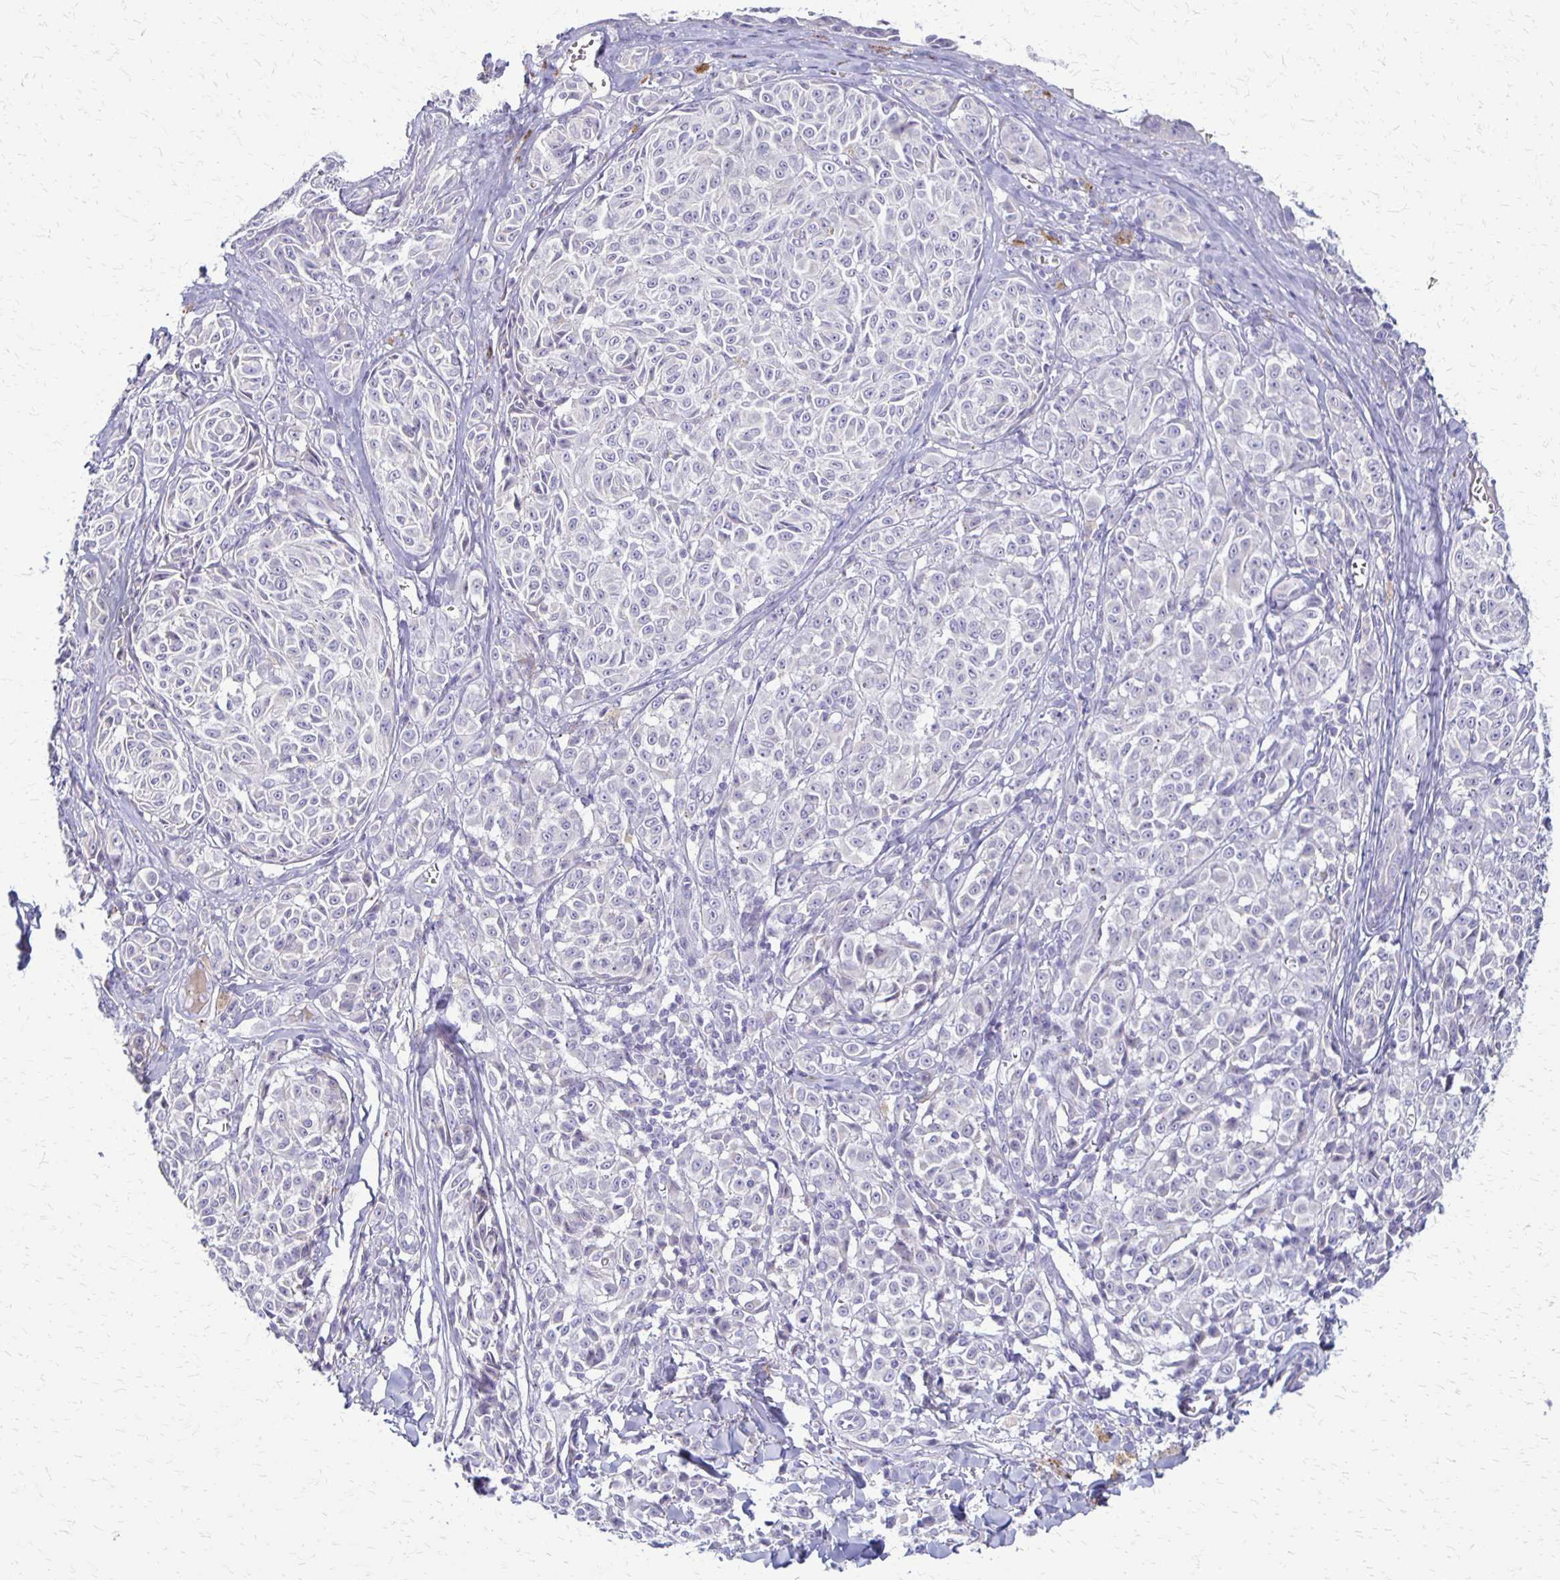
{"staining": {"intensity": "negative", "quantity": "none", "location": "none"}, "tissue": "melanoma", "cell_type": "Tumor cells", "image_type": "cancer", "snomed": [{"axis": "morphology", "description": "Malignant melanoma, NOS"}, {"axis": "topography", "description": "Skin"}], "caption": "Immunohistochemical staining of human malignant melanoma exhibits no significant positivity in tumor cells.", "gene": "RHOC", "patient": {"sex": "female", "age": 43}}